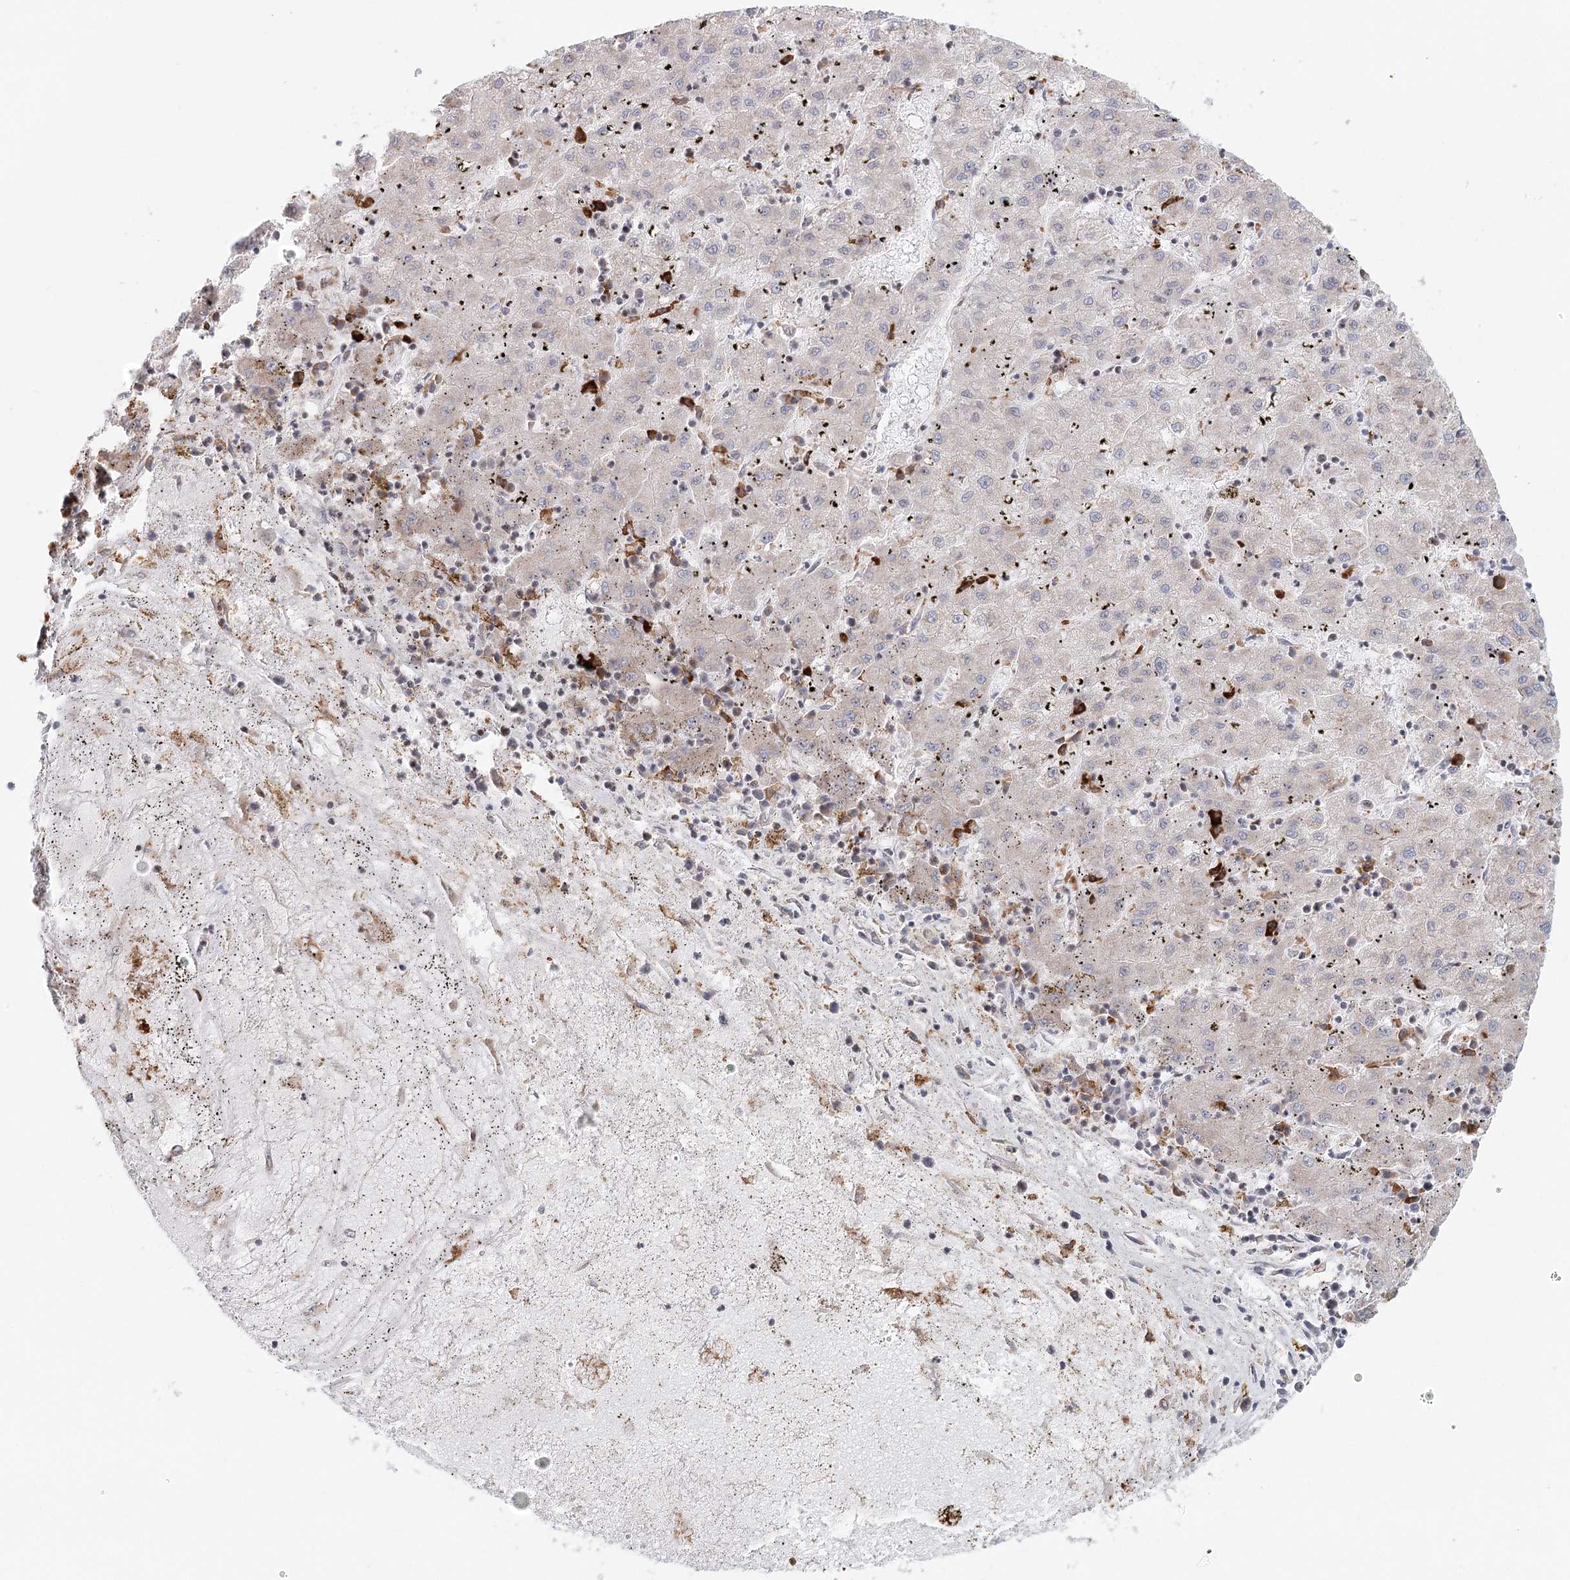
{"staining": {"intensity": "negative", "quantity": "none", "location": "none"}, "tissue": "liver cancer", "cell_type": "Tumor cells", "image_type": "cancer", "snomed": [{"axis": "morphology", "description": "Carcinoma, Hepatocellular, NOS"}, {"axis": "topography", "description": "Liver"}], "caption": "Protein analysis of liver cancer displays no significant staining in tumor cells.", "gene": "BNIP5", "patient": {"sex": "male", "age": 72}}